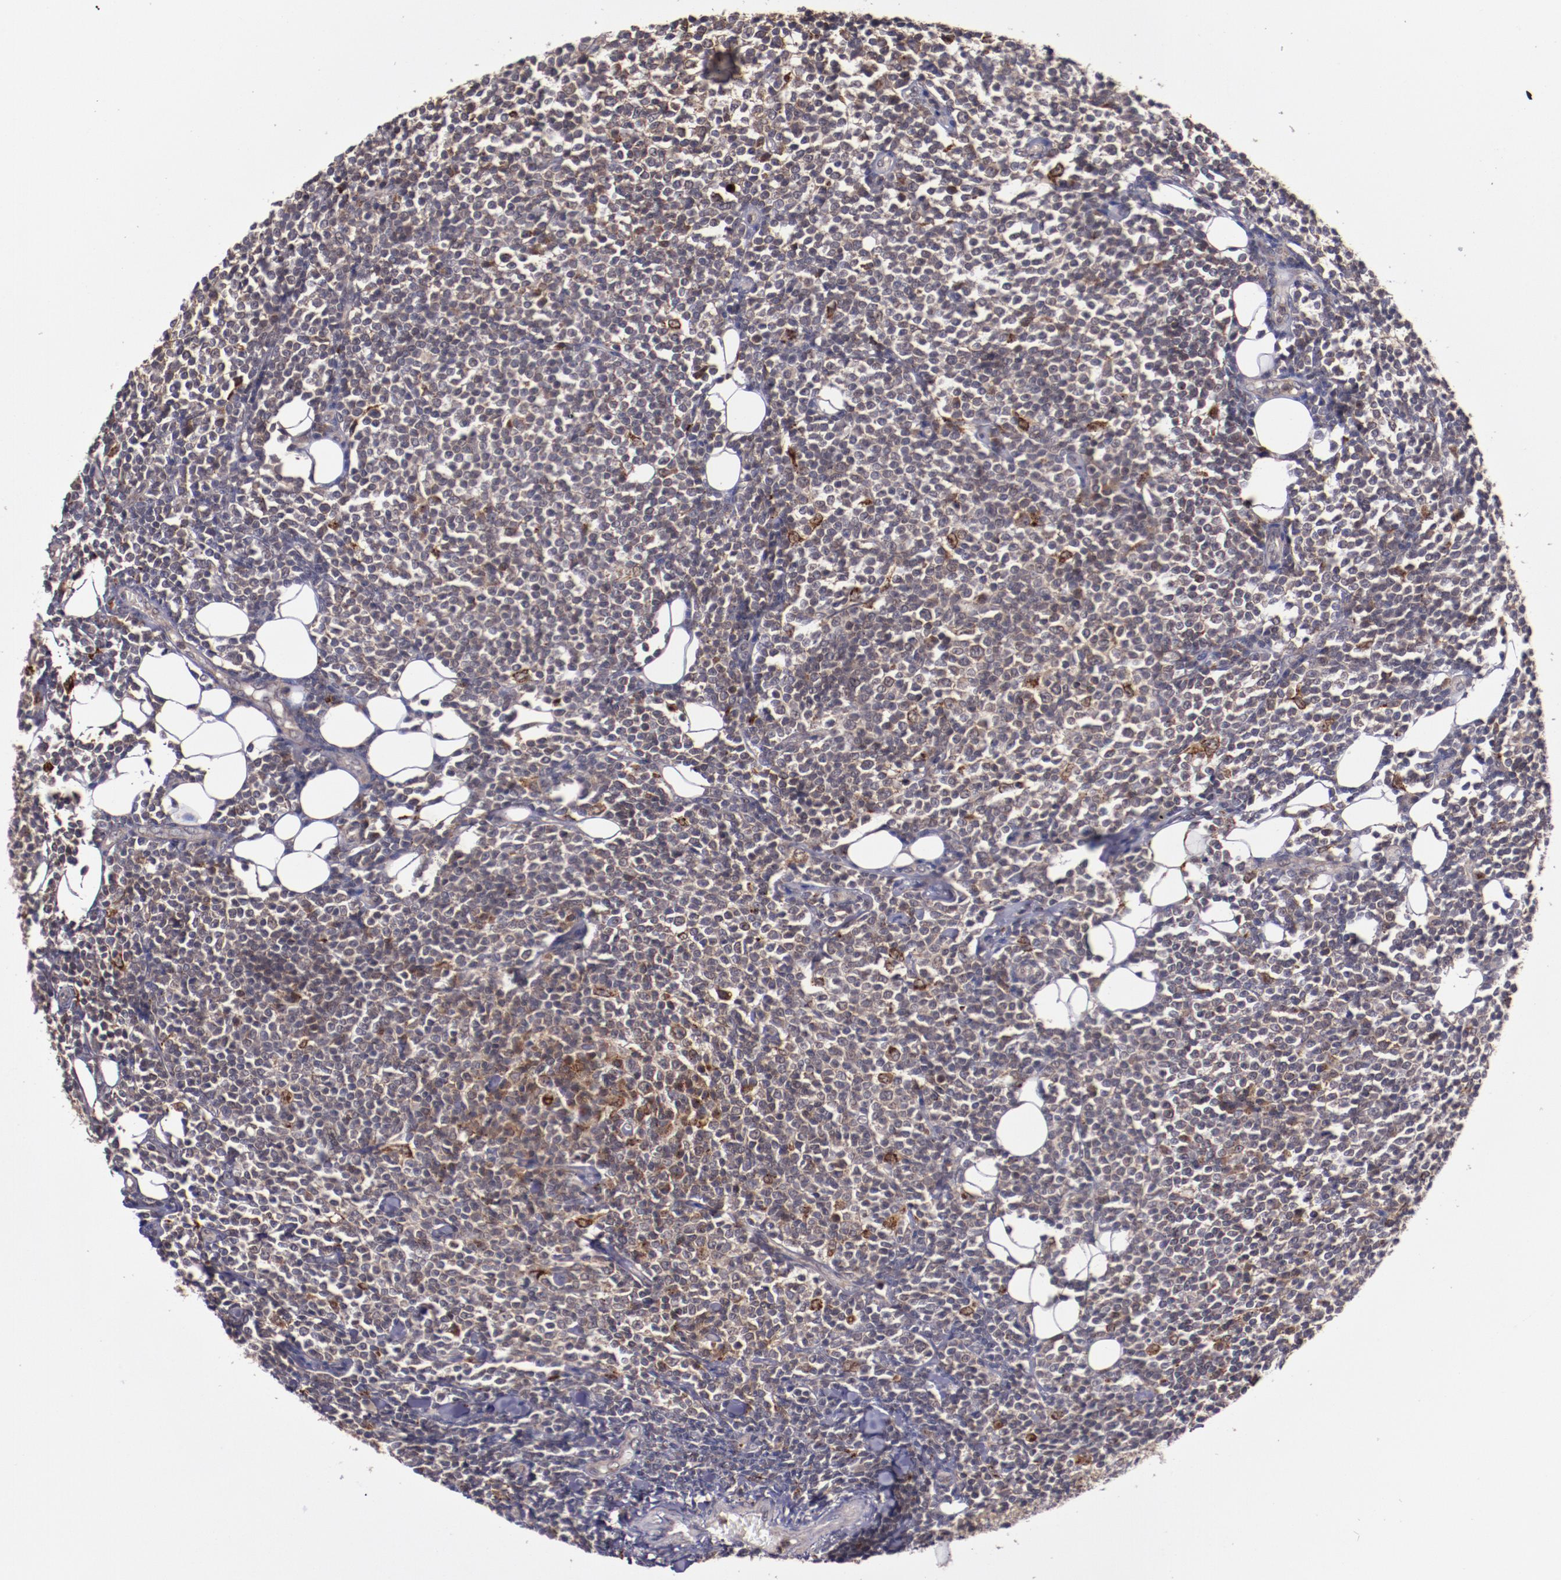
{"staining": {"intensity": "moderate", "quantity": "<25%", "location": "cytoplasmic/membranous"}, "tissue": "lymphoma", "cell_type": "Tumor cells", "image_type": "cancer", "snomed": [{"axis": "morphology", "description": "Malignant lymphoma, non-Hodgkin's type, Low grade"}, {"axis": "topography", "description": "Soft tissue"}], "caption": "Lymphoma stained with a brown dye demonstrates moderate cytoplasmic/membranous positive expression in about <25% of tumor cells.", "gene": "FTSJ1", "patient": {"sex": "male", "age": 92}}